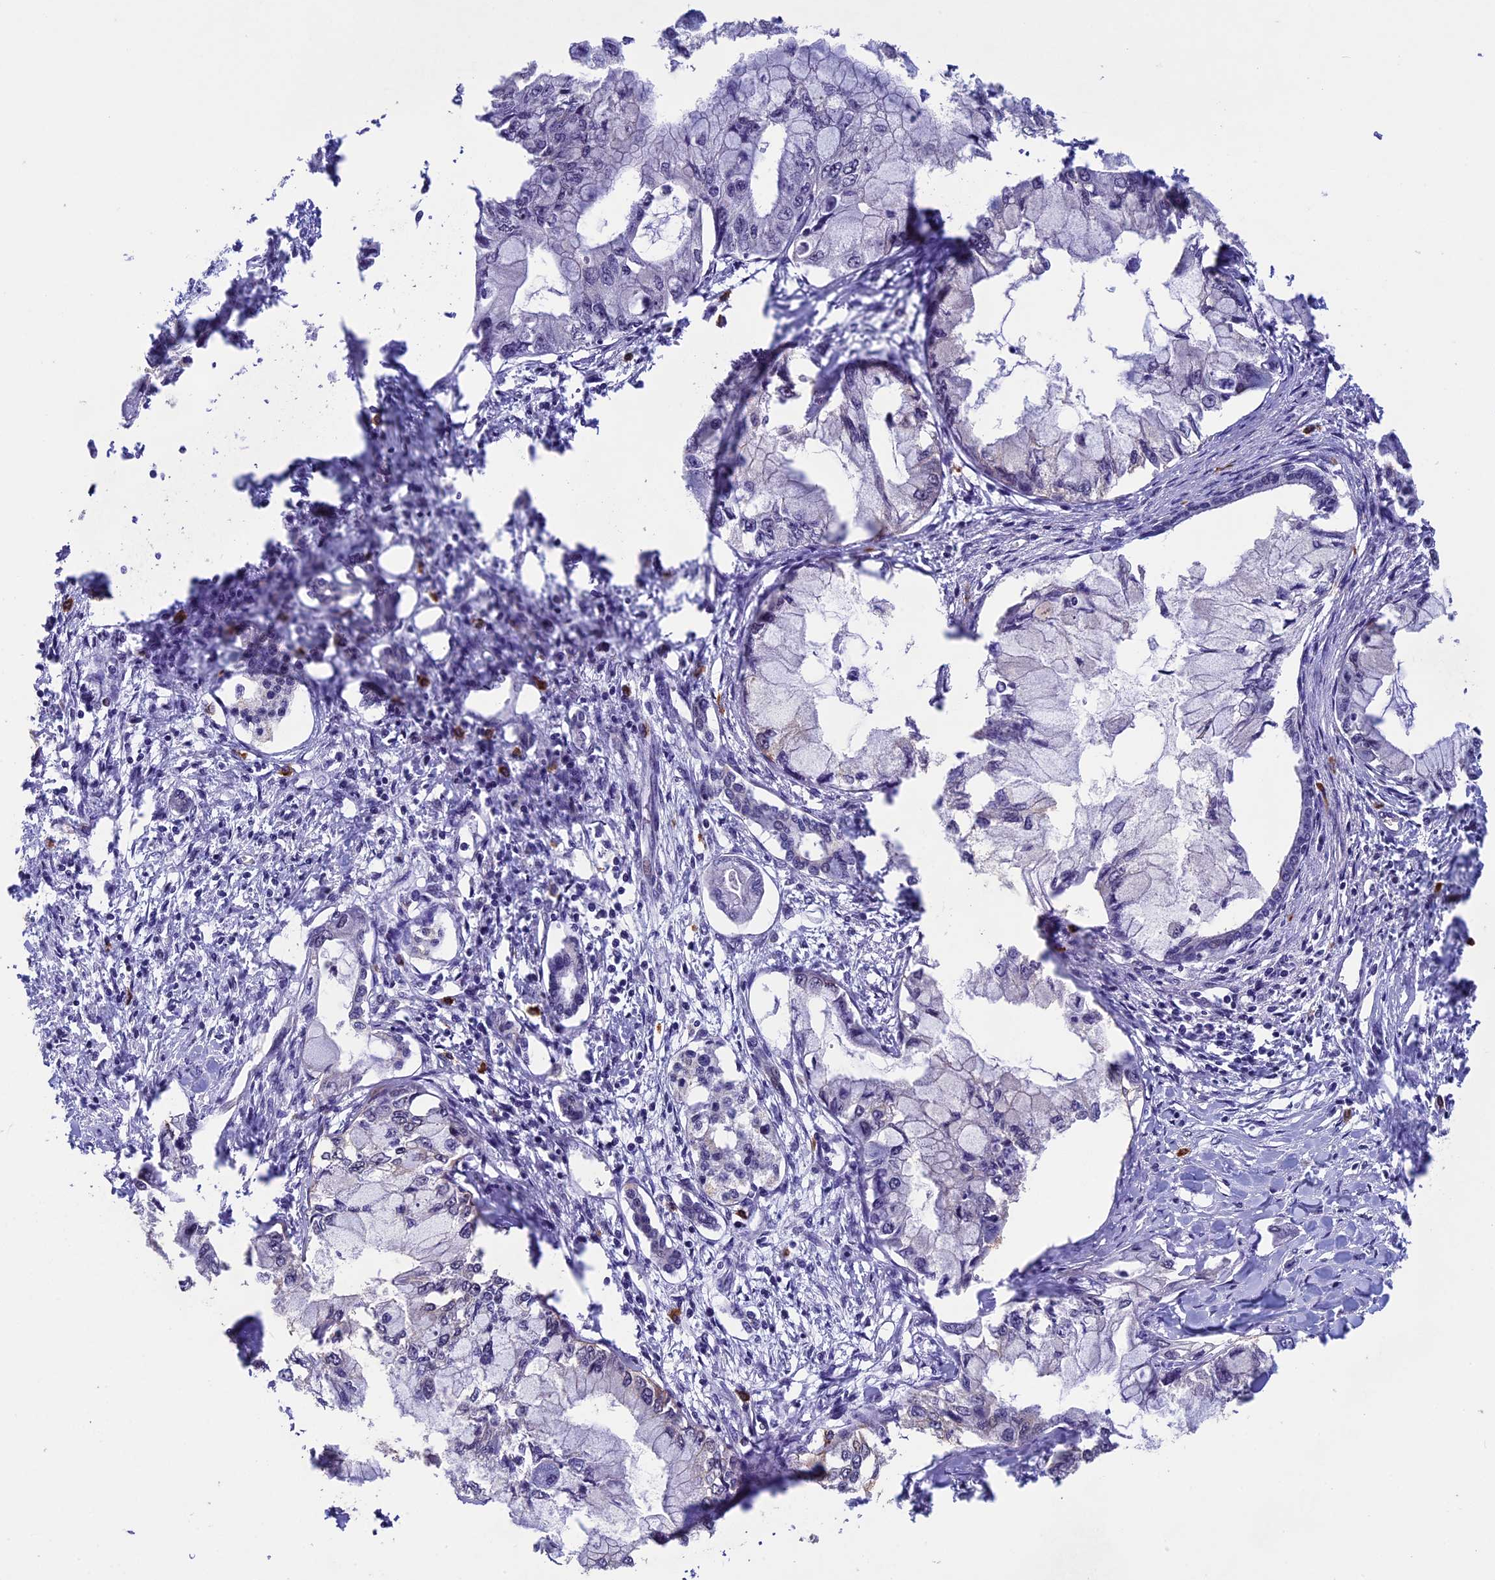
{"staining": {"intensity": "negative", "quantity": "none", "location": "none"}, "tissue": "pancreatic cancer", "cell_type": "Tumor cells", "image_type": "cancer", "snomed": [{"axis": "morphology", "description": "Adenocarcinoma, NOS"}, {"axis": "topography", "description": "Pancreas"}], "caption": "Protein analysis of adenocarcinoma (pancreatic) reveals no significant positivity in tumor cells.", "gene": "RNF40", "patient": {"sex": "male", "age": 48}}